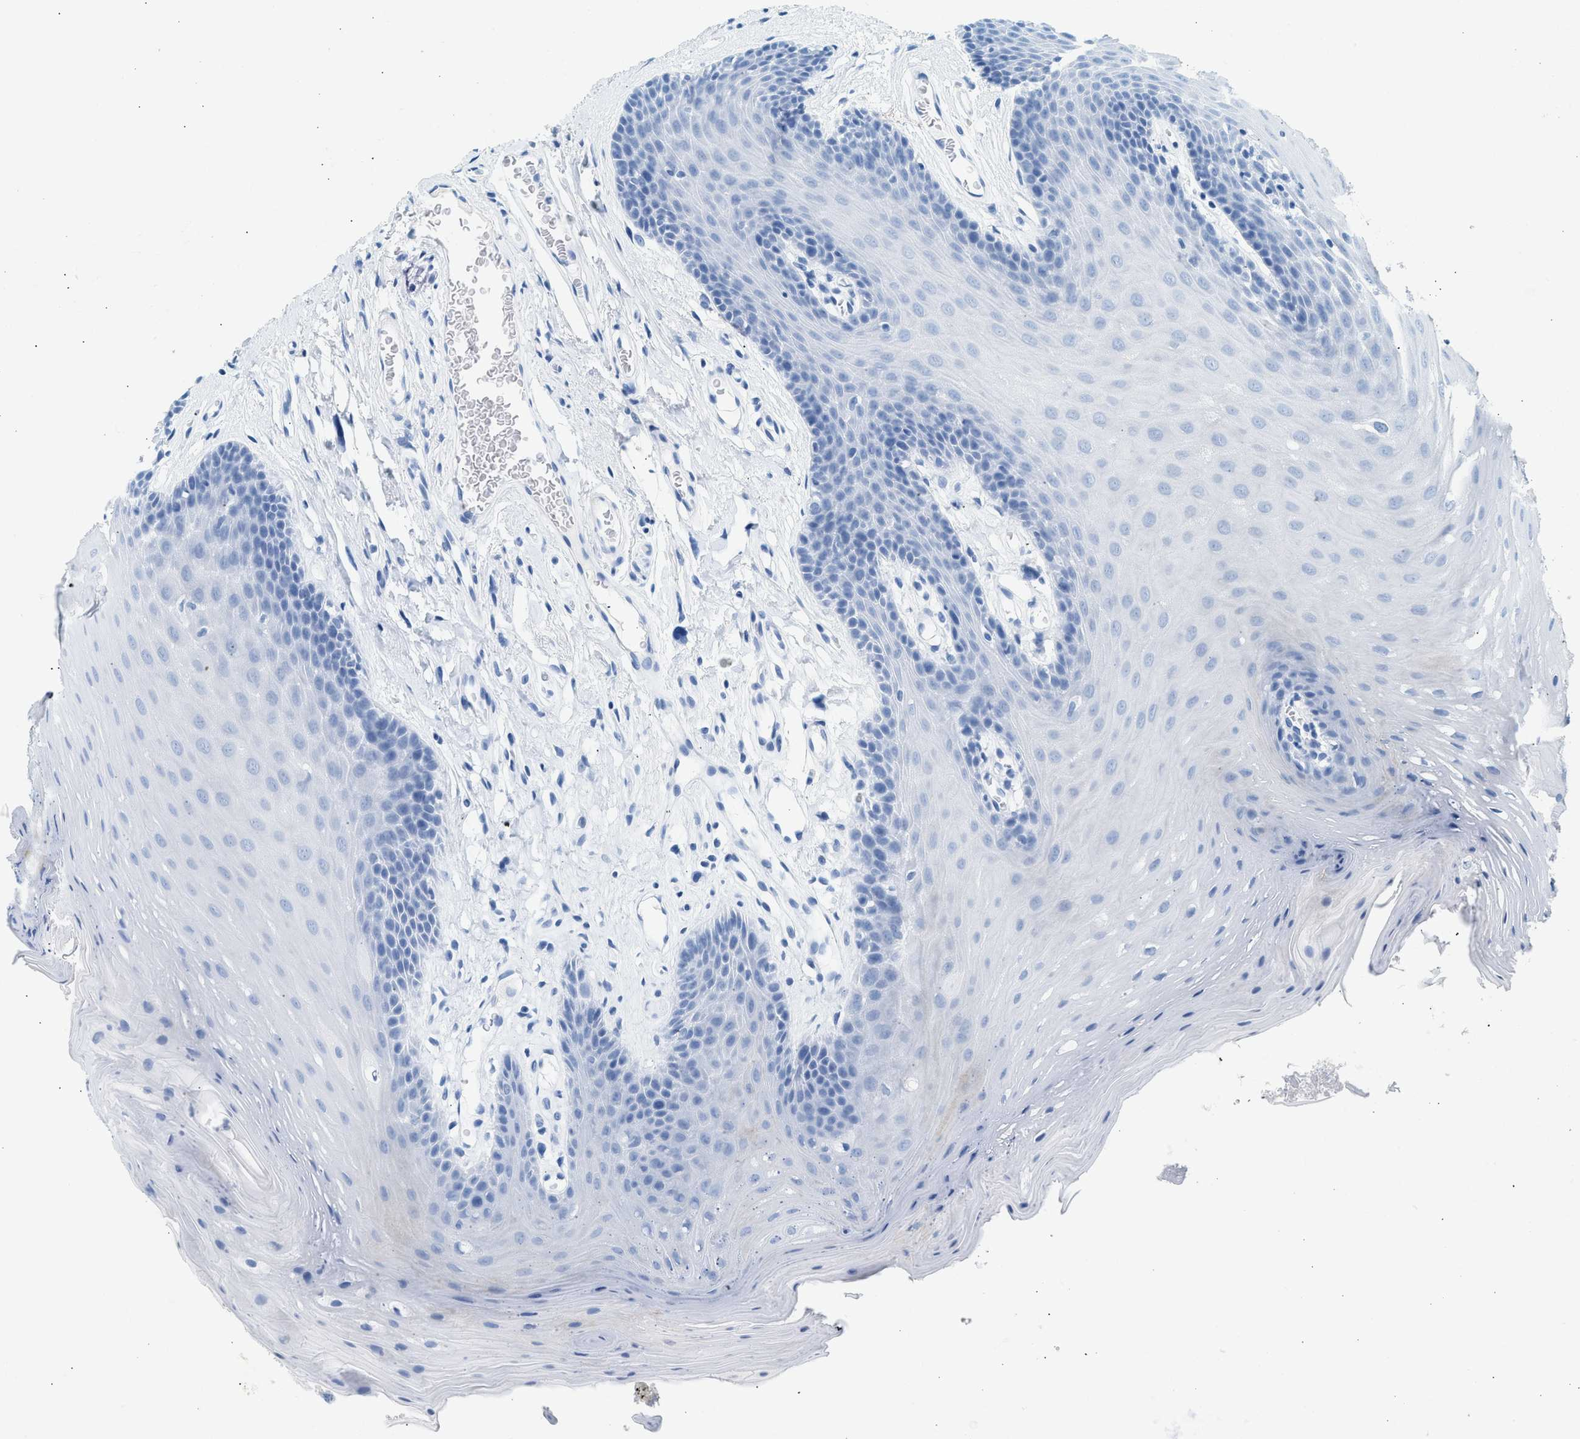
{"staining": {"intensity": "negative", "quantity": "none", "location": "none"}, "tissue": "oral mucosa", "cell_type": "Squamous epithelial cells", "image_type": "normal", "snomed": [{"axis": "morphology", "description": "Normal tissue, NOS"}, {"axis": "morphology", "description": "Squamous cell carcinoma, NOS"}, {"axis": "topography", "description": "Oral tissue"}, {"axis": "topography", "description": "Head-Neck"}], "caption": "Oral mucosa stained for a protein using immunohistochemistry (IHC) reveals no staining squamous epithelial cells.", "gene": "HHATL", "patient": {"sex": "male", "age": 71}}